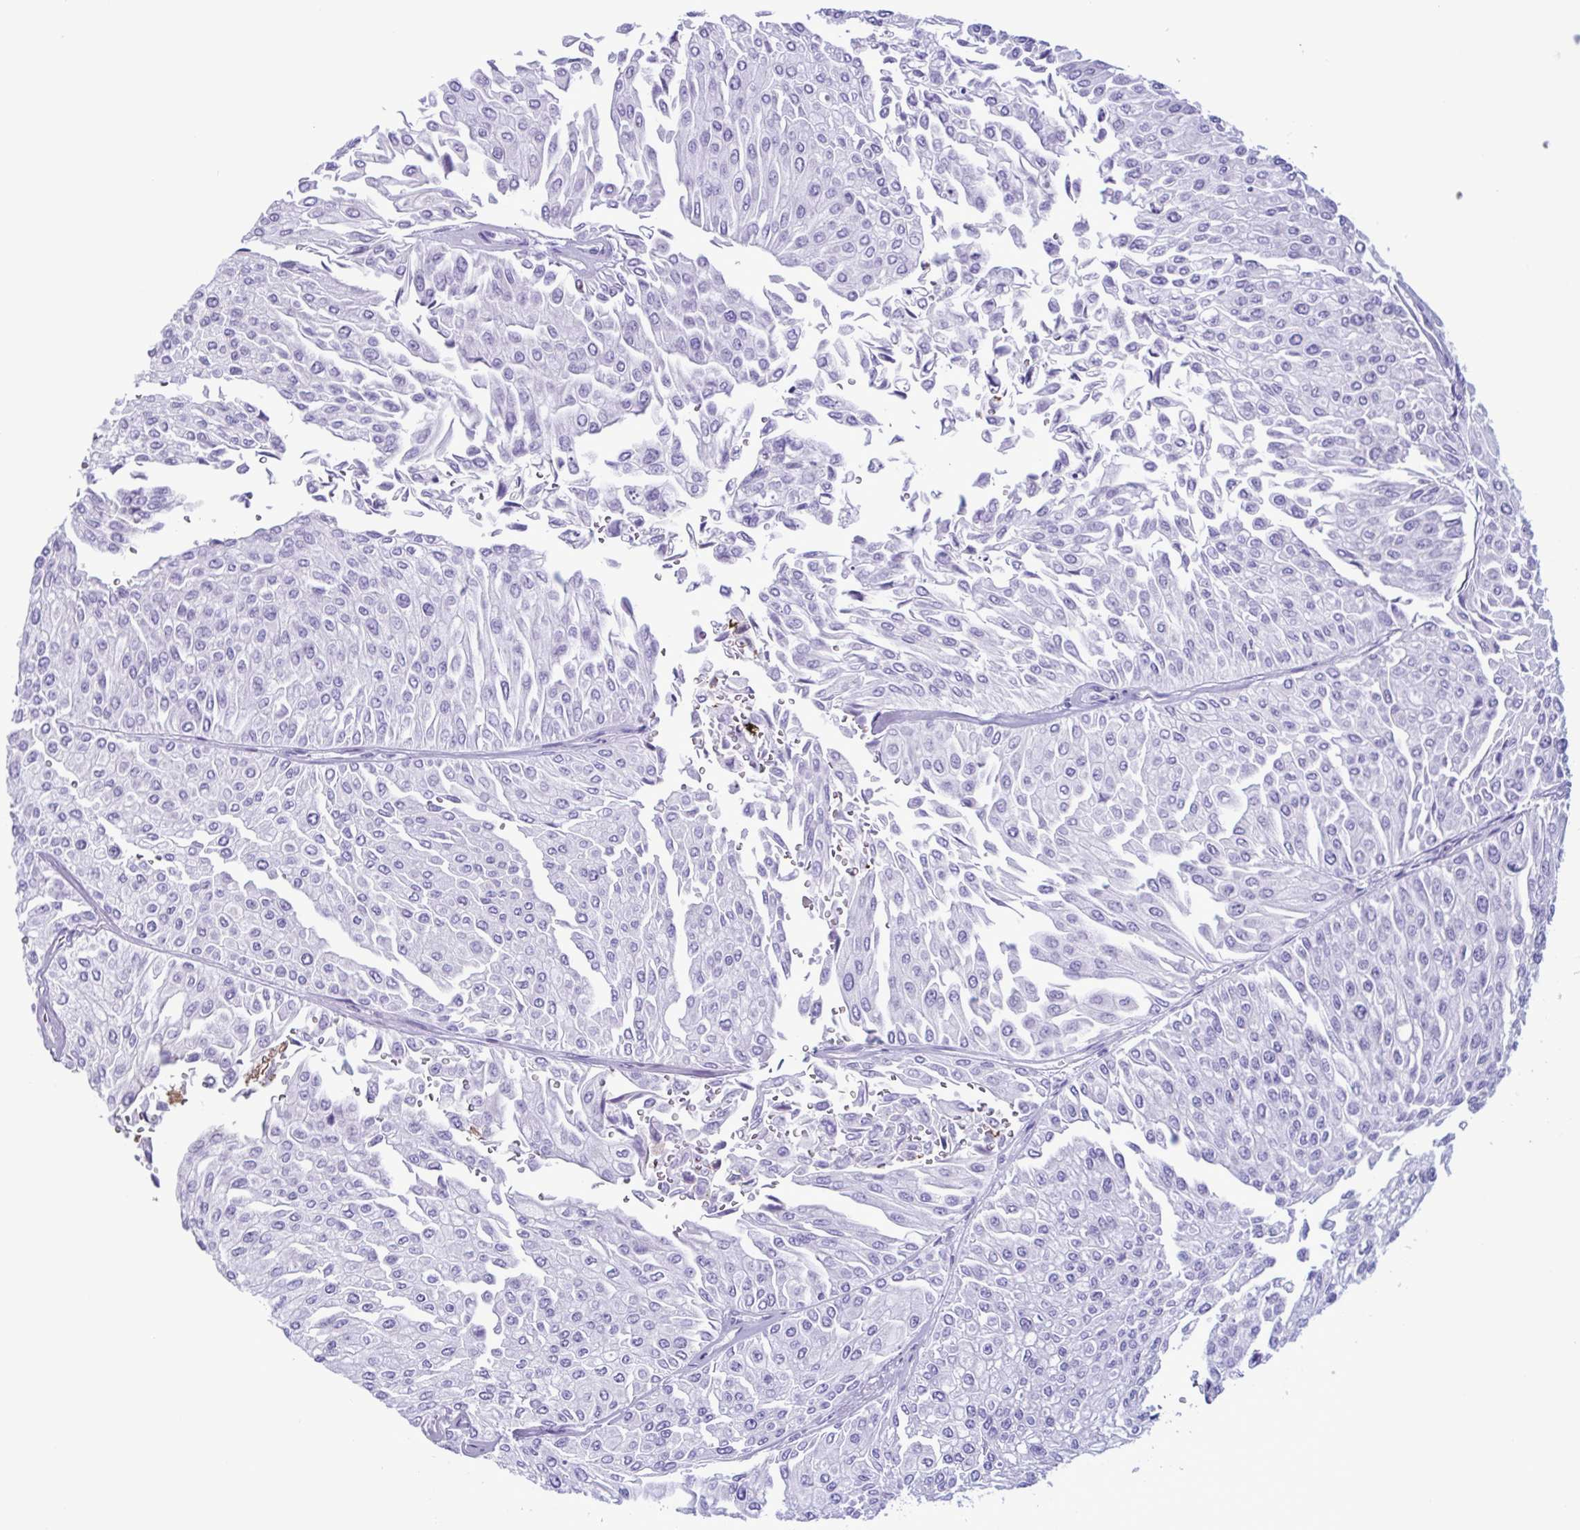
{"staining": {"intensity": "negative", "quantity": "none", "location": "none"}, "tissue": "urothelial cancer", "cell_type": "Tumor cells", "image_type": "cancer", "snomed": [{"axis": "morphology", "description": "Urothelial carcinoma, NOS"}, {"axis": "topography", "description": "Urinary bladder"}], "caption": "Human urothelial cancer stained for a protein using IHC reveals no staining in tumor cells.", "gene": "LTF", "patient": {"sex": "male", "age": 67}}